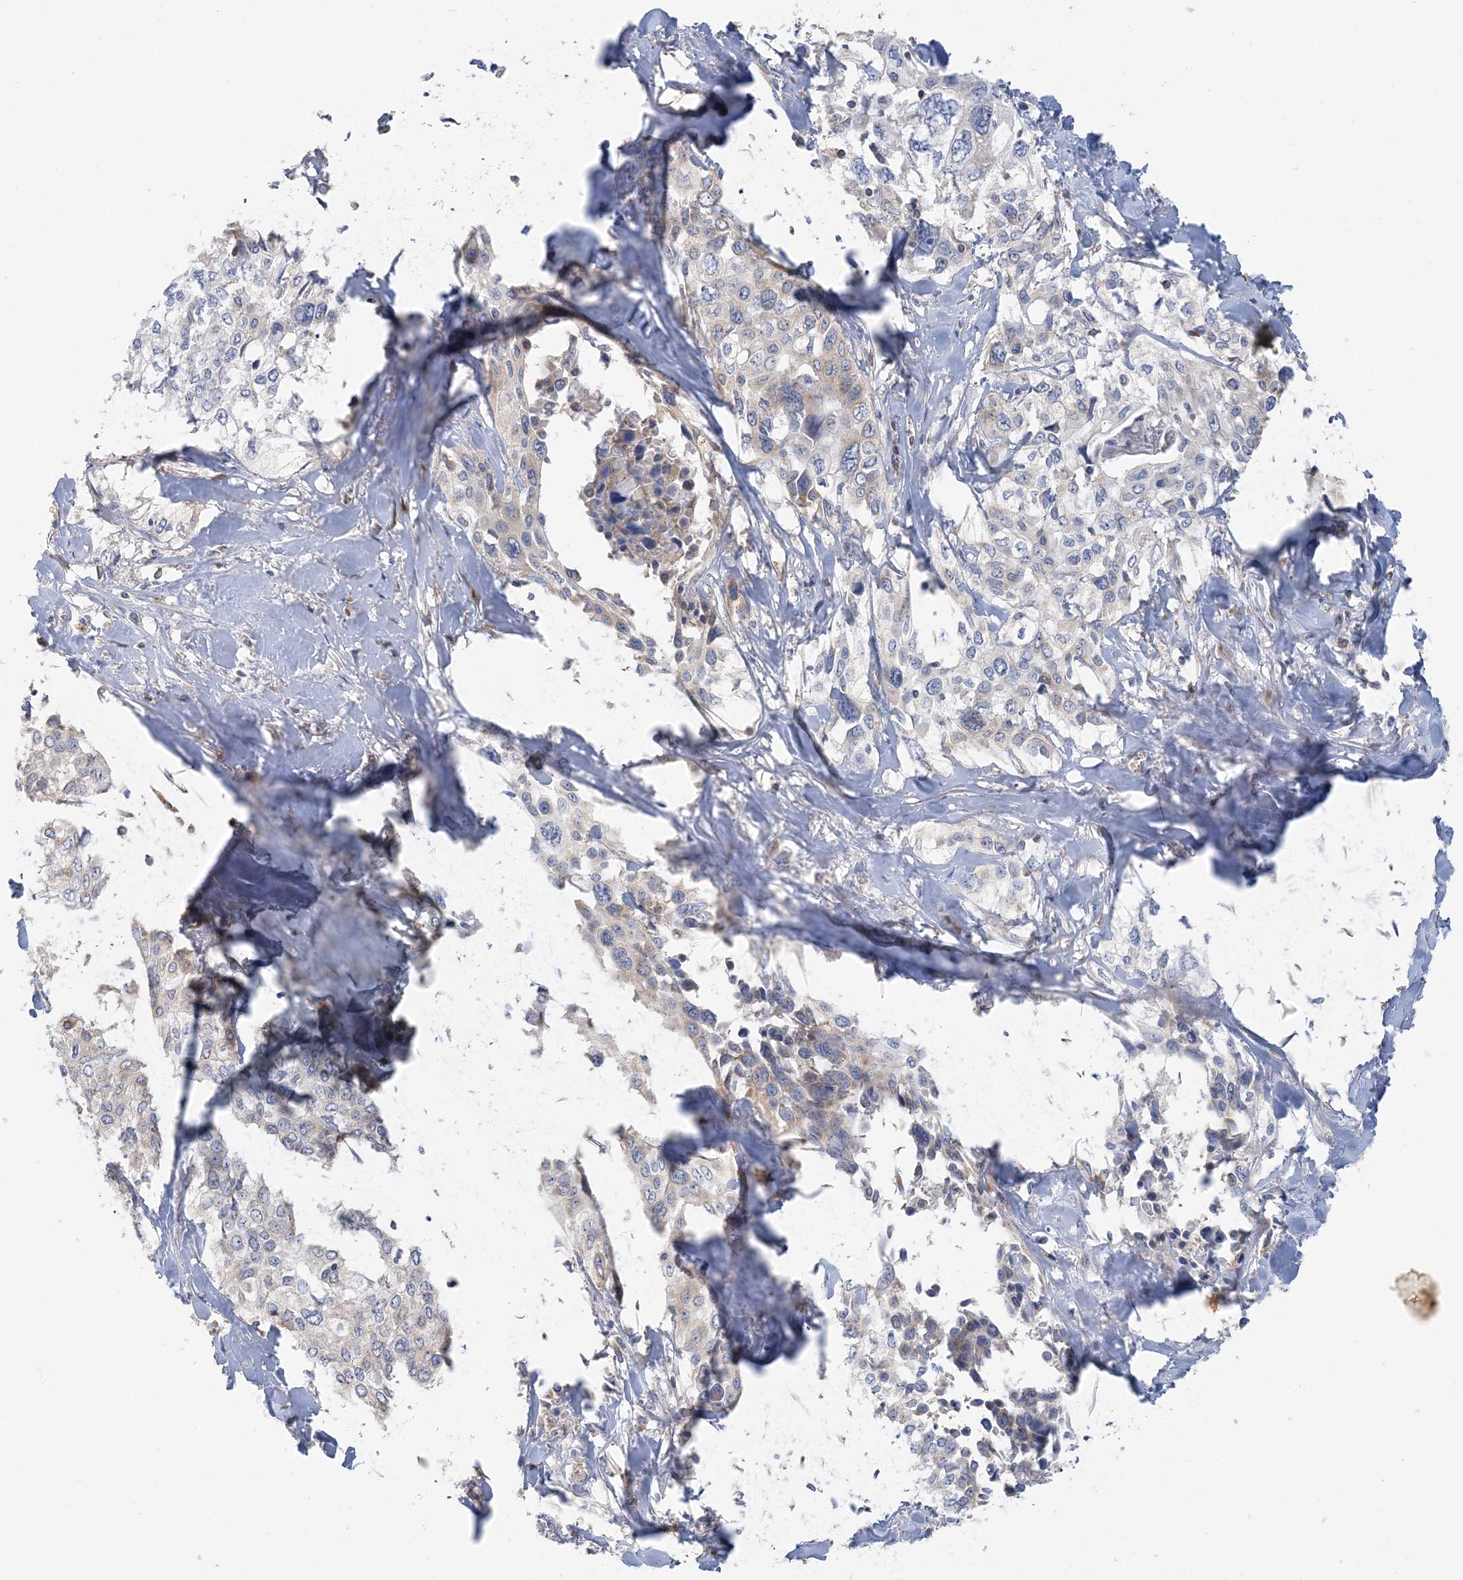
{"staining": {"intensity": "weak", "quantity": "<25%", "location": "cytoplasmic/membranous"}, "tissue": "cervical cancer", "cell_type": "Tumor cells", "image_type": "cancer", "snomed": [{"axis": "morphology", "description": "Squamous cell carcinoma, NOS"}, {"axis": "topography", "description": "Cervix"}], "caption": "Protein analysis of cervical cancer shows no significant staining in tumor cells.", "gene": "FAM114A2", "patient": {"sex": "female", "age": 31}}